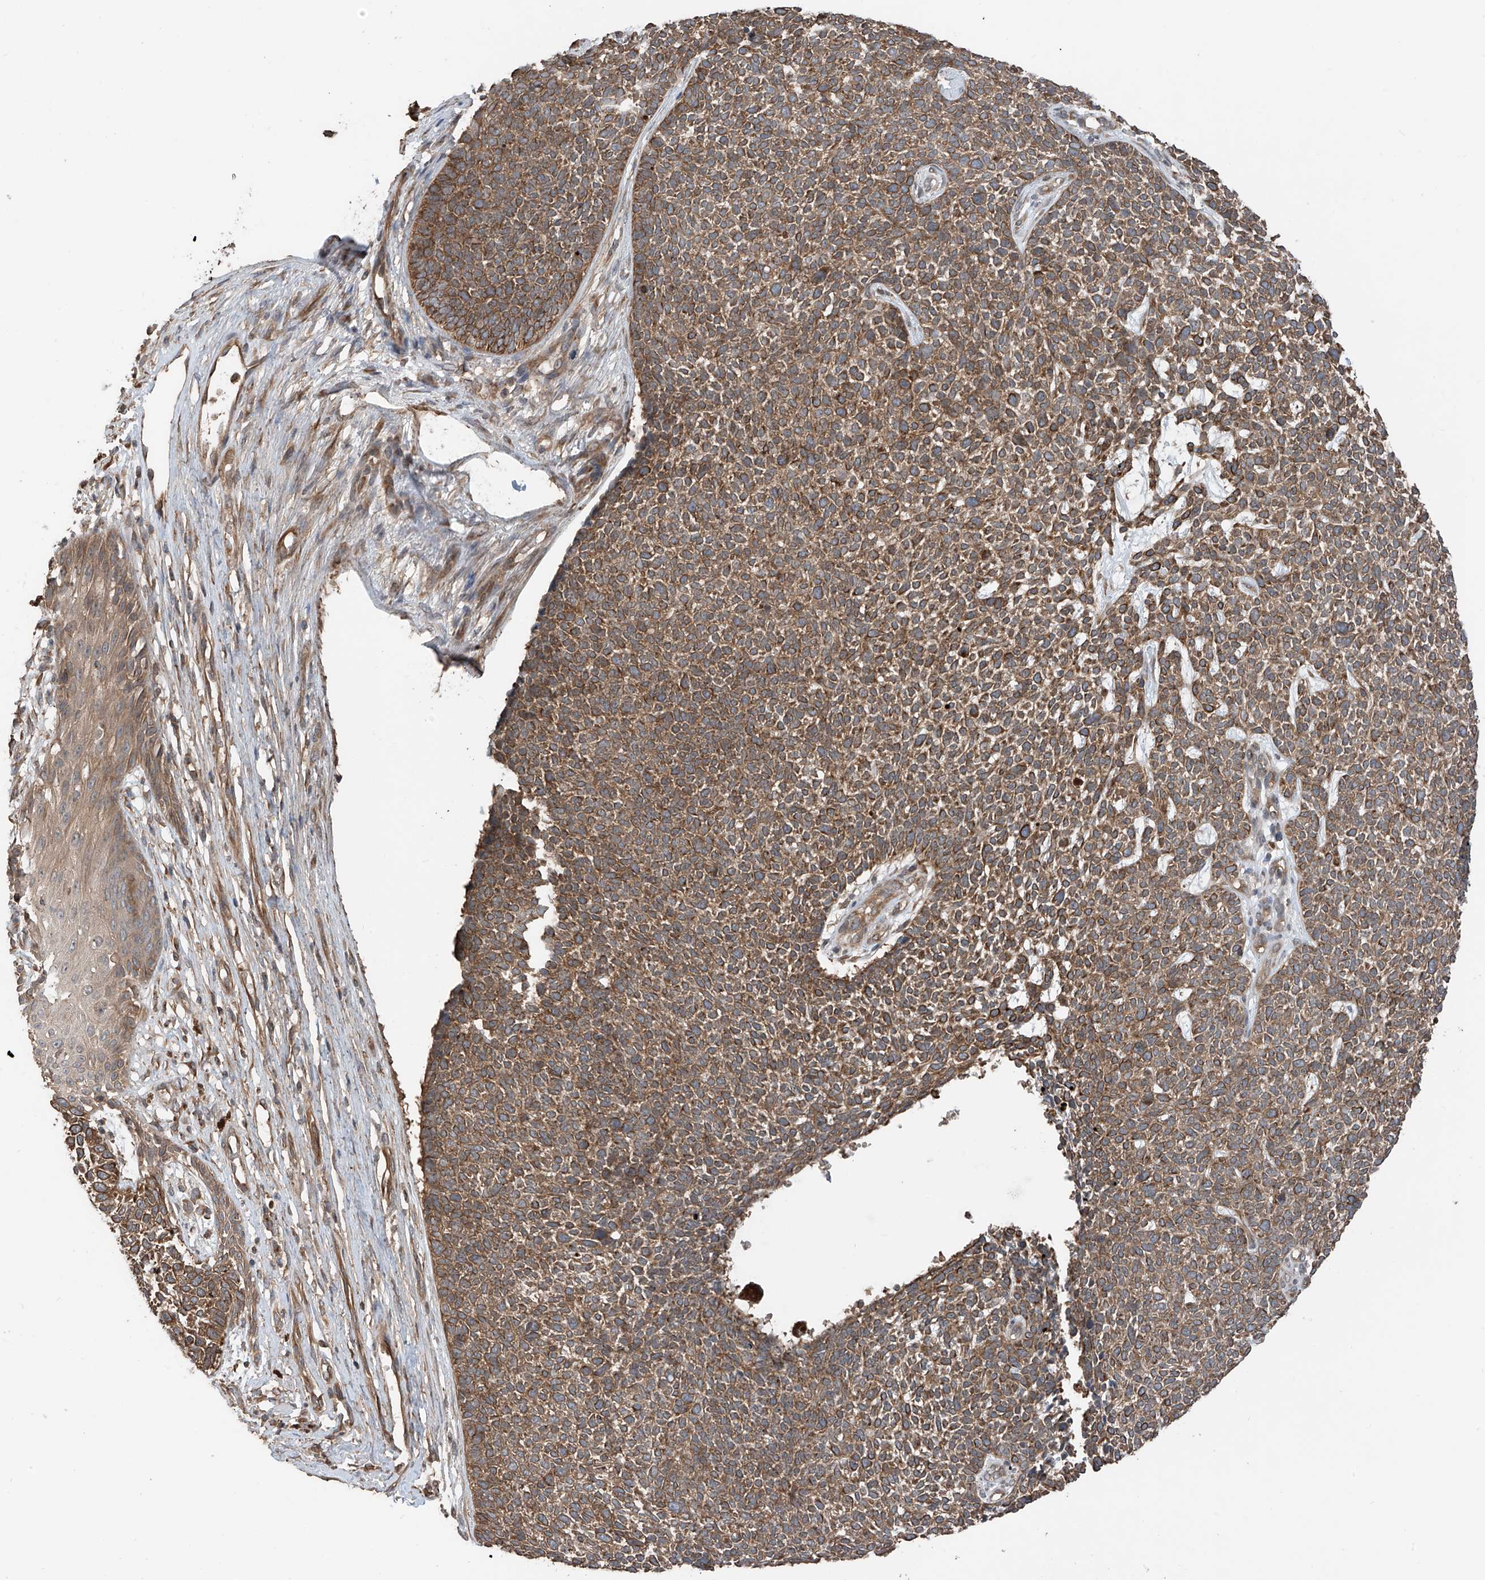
{"staining": {"intensity": "moderate", "quantity": ">75%", "location": "cytoplasmic/membranous"}, "tissue": "skin cancer", "cell_type": "Tumor cells", "image_type": "cancer", "snomed": [{"axis": "morphology", "description": "Basal cell carcinoma"}, {"axis": "topography", "description": "Skin"}], "caption": "Immunohistochemistry staining of basal cell carcinoma (skin), which displays medium levels of moderate cytoplasmic/membranous expression in approximately >75% of tumor cells indicating moderate cytoplasmic/membranous protein staining. The staining was performed using DAB (3,3'-diaminobenzidine) (brown) for protein detection and nuclei were counterstained in hematoxylin (blue).", "gene": "RPAIN", "patient": {"sex": "female", "age": 84}}